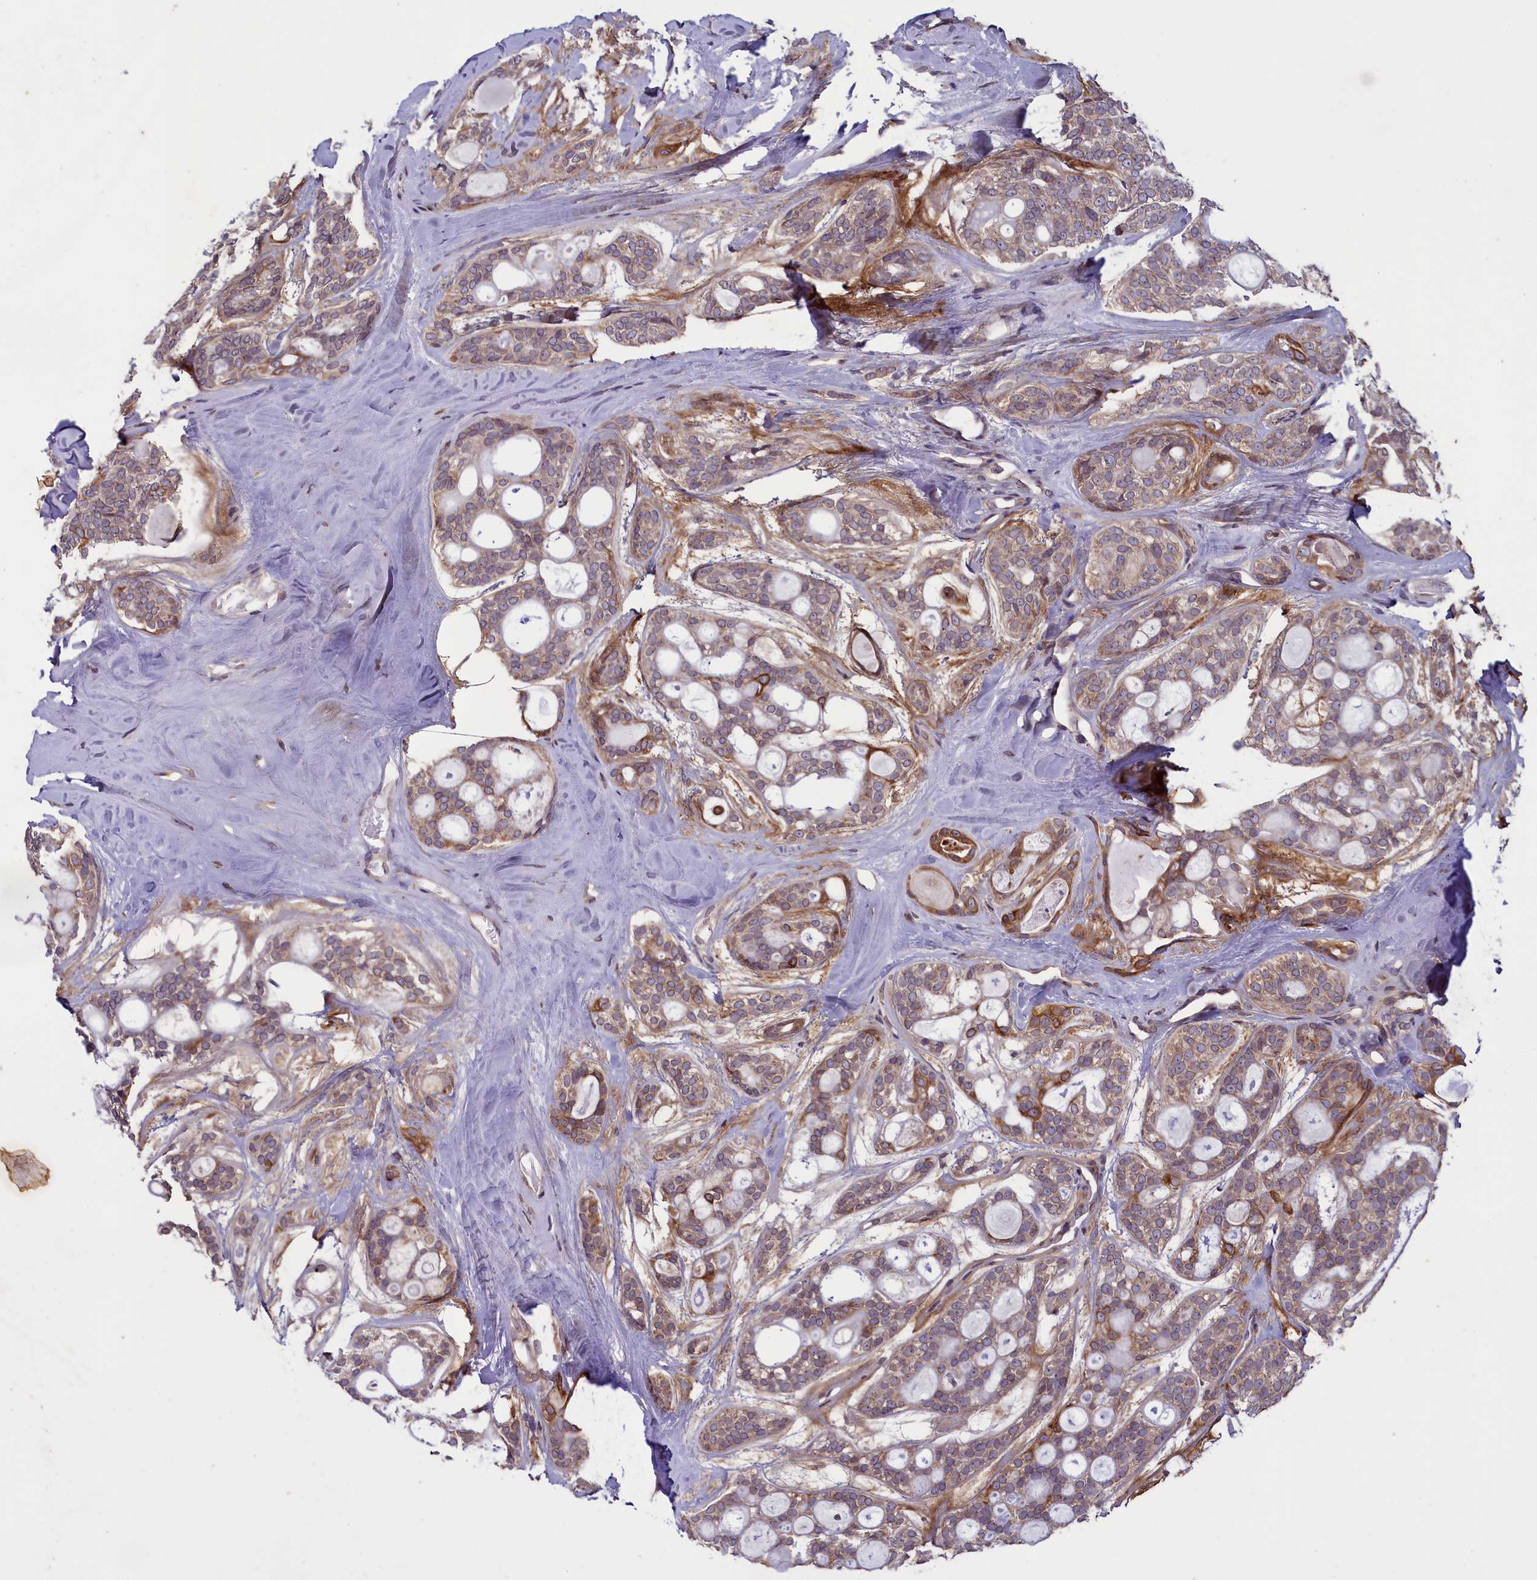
{"staining": {"intensity": "weak", "quantity": "25%-75%", "location": "cytoplasmic/membranous"}, "tissue": "head and neck cancer", "cell_type": "Tumor cells", "image_type": "cancer", "snomed": [{"axis": "morphology", "description": "Adenocarcinoma, NOS"}, {"axis": "topography", "description": "Head-Neck"}], "caption": "IHC (DAB (3,3'-diaminobenzidine)) staining of human adenocarcinoma (head and neck) reveals weak cytoplasmic/membranous protein staining in approximately 25%-75% of tumor cells. The staining was performed using DAB, with brown indicating positive protein expression. Nuclei are stained blue with hematoxylin.", "gene": "ACAD8", "patient": {"sex": "male", "age": 66}}